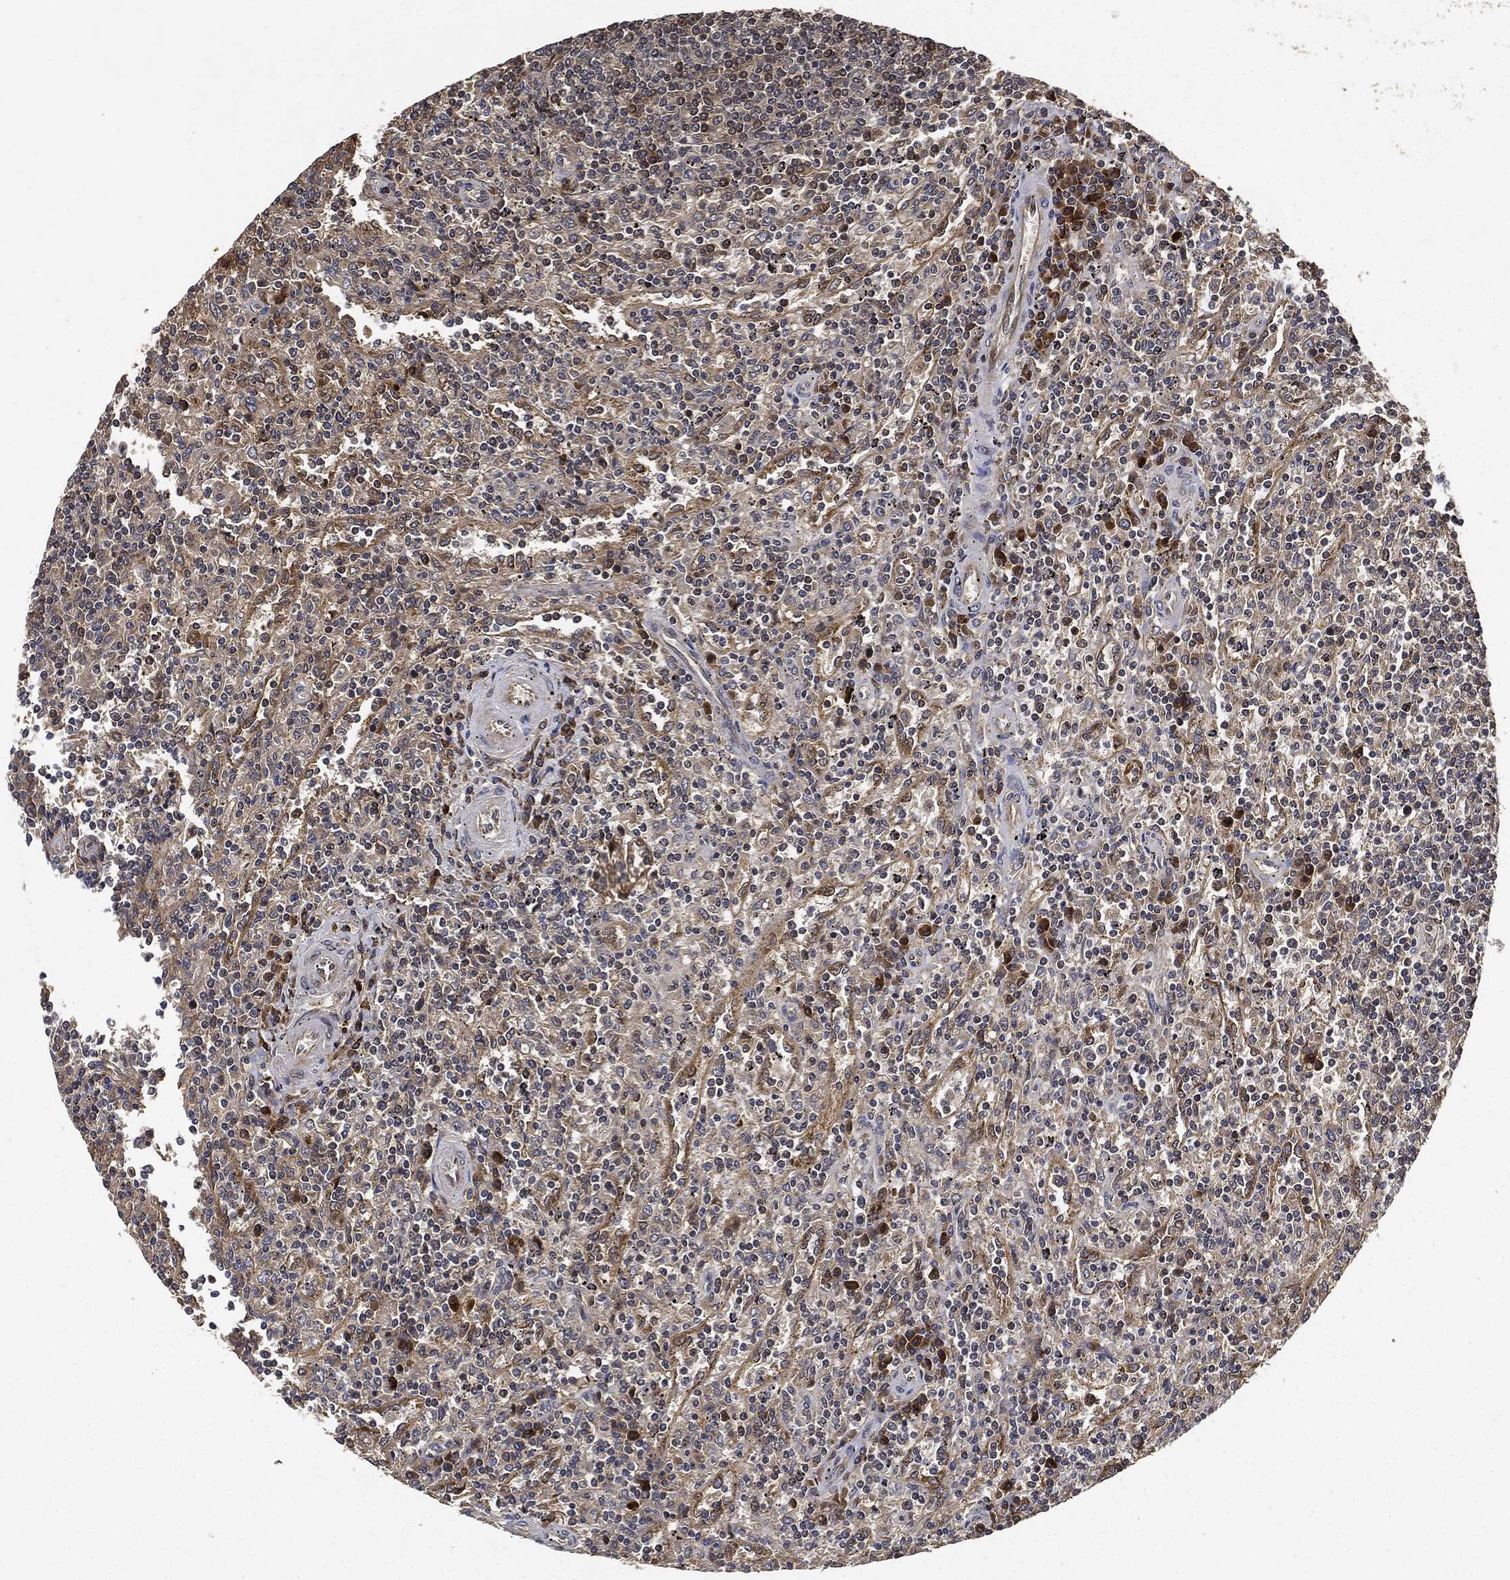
{"staining": {"intensity": "negative", "quantity": "none", "location": "none"}, "tissue": "lymphoma", "cell_type": "Tumor cells", "image_type": "cancer", "snomed": [{"axis": "morphology", "description": "Malignant lymphoma, non-Hodgkin's type, Low grade"}, {"axis": "topography", "description": "Spleen"}], "caption": "IHC photomicrograph of neoplastic tissue: human lymphoma stained with DAB shows no significant protein expression in tumor cells.", "gene": "MLST8", "patient": {"sex": "male", "age": 62}}